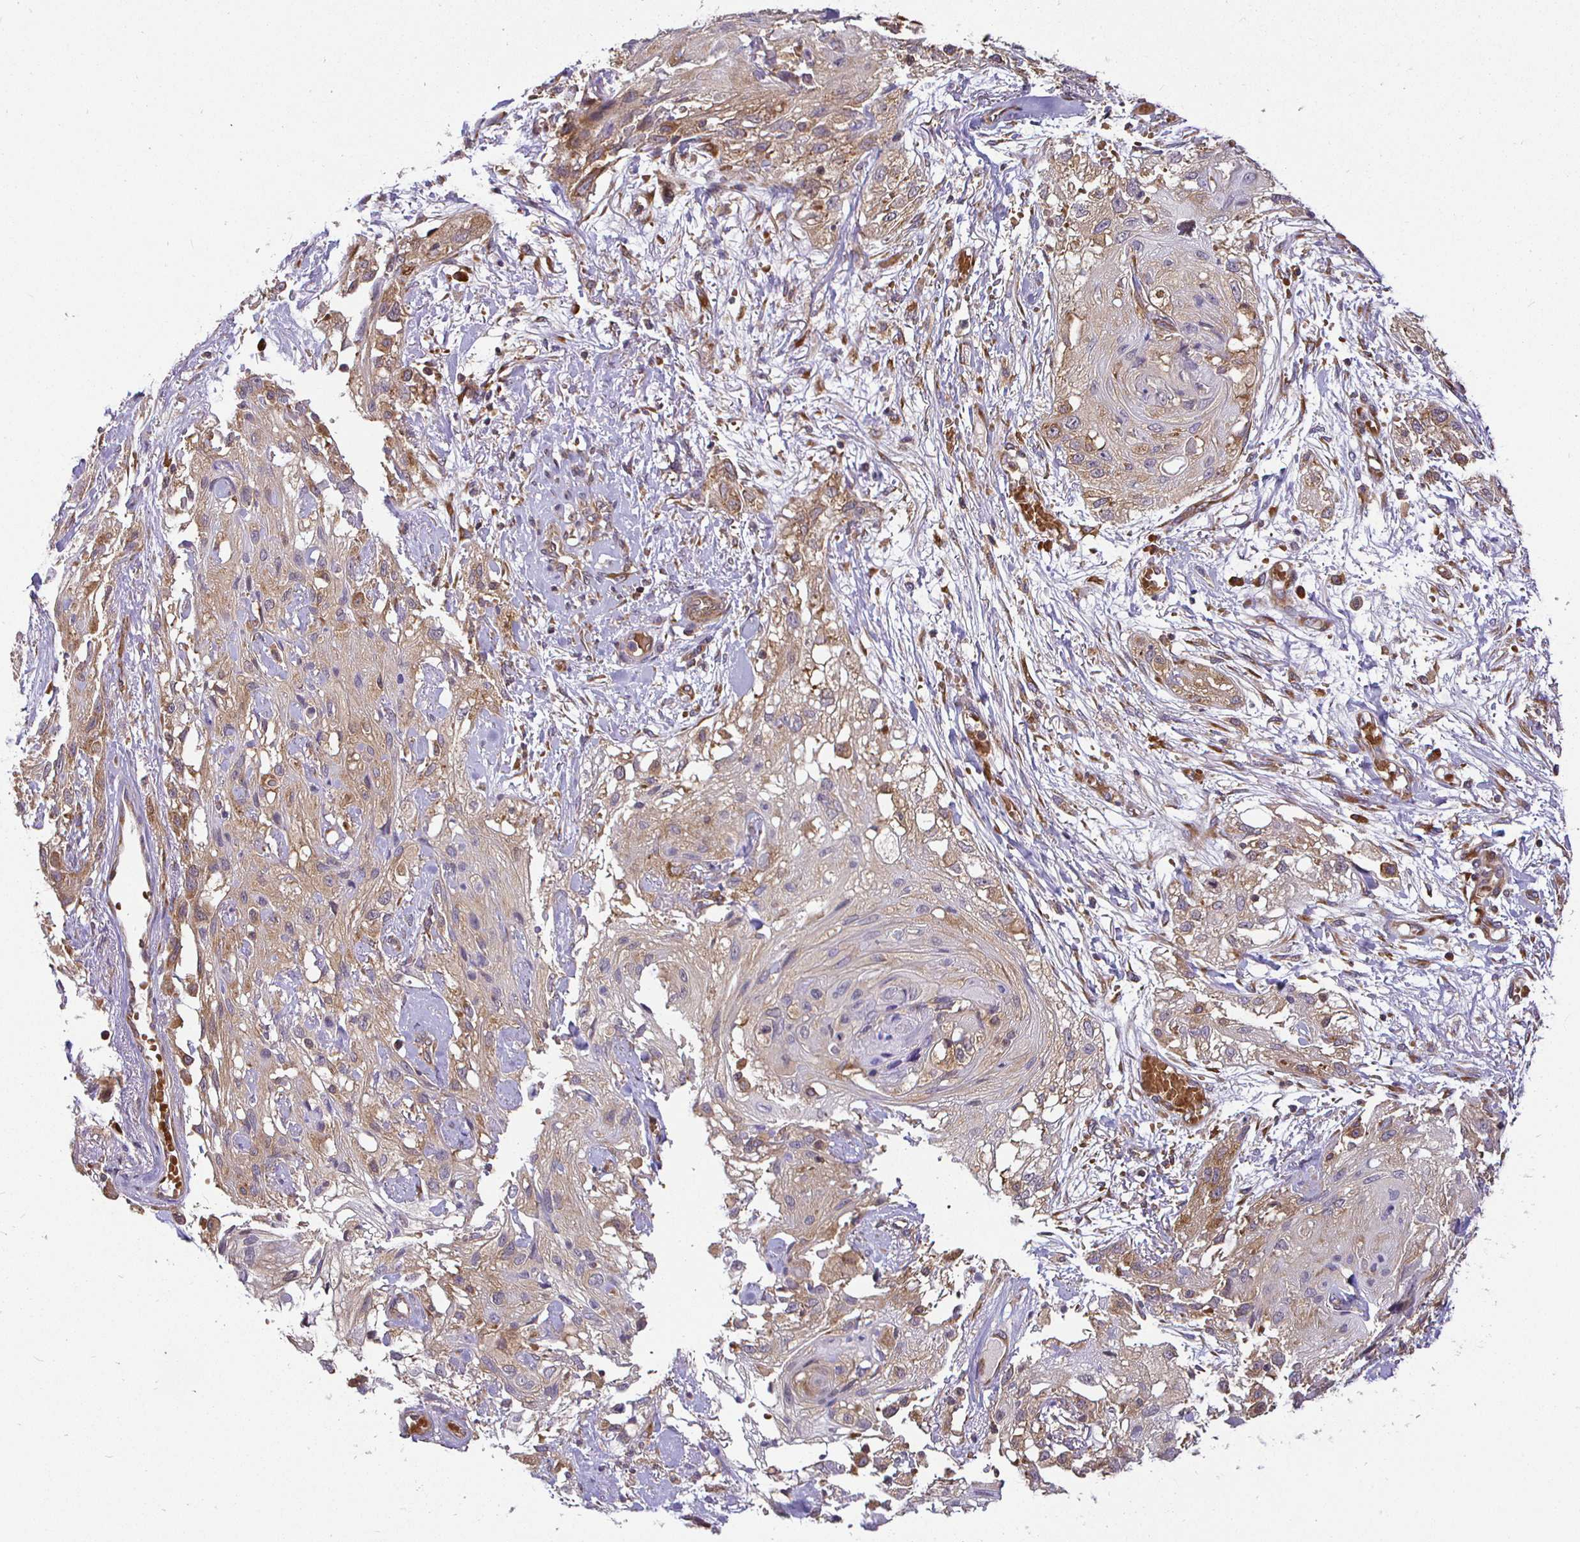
{"staining": {"intensity": "negative", "quantity": "none", "location": "none"}, "tissue": "skin cancer", "cell_type": "Tumor cells", "image_type": "cancer", "snomed": [{"axis": "morphology", "description": "Squamous cell carcinoma, NOS"}, {"axis": "topography", "description": "Skin"}, {"axis": "topography", "description": "Vulva"}], "caption": "DAB immunohistochemical staining of skin cancer reveals no significant staining in tumor cells.", "gene": "IRAK1", "patient": {"sex": "female", "age": 86}}